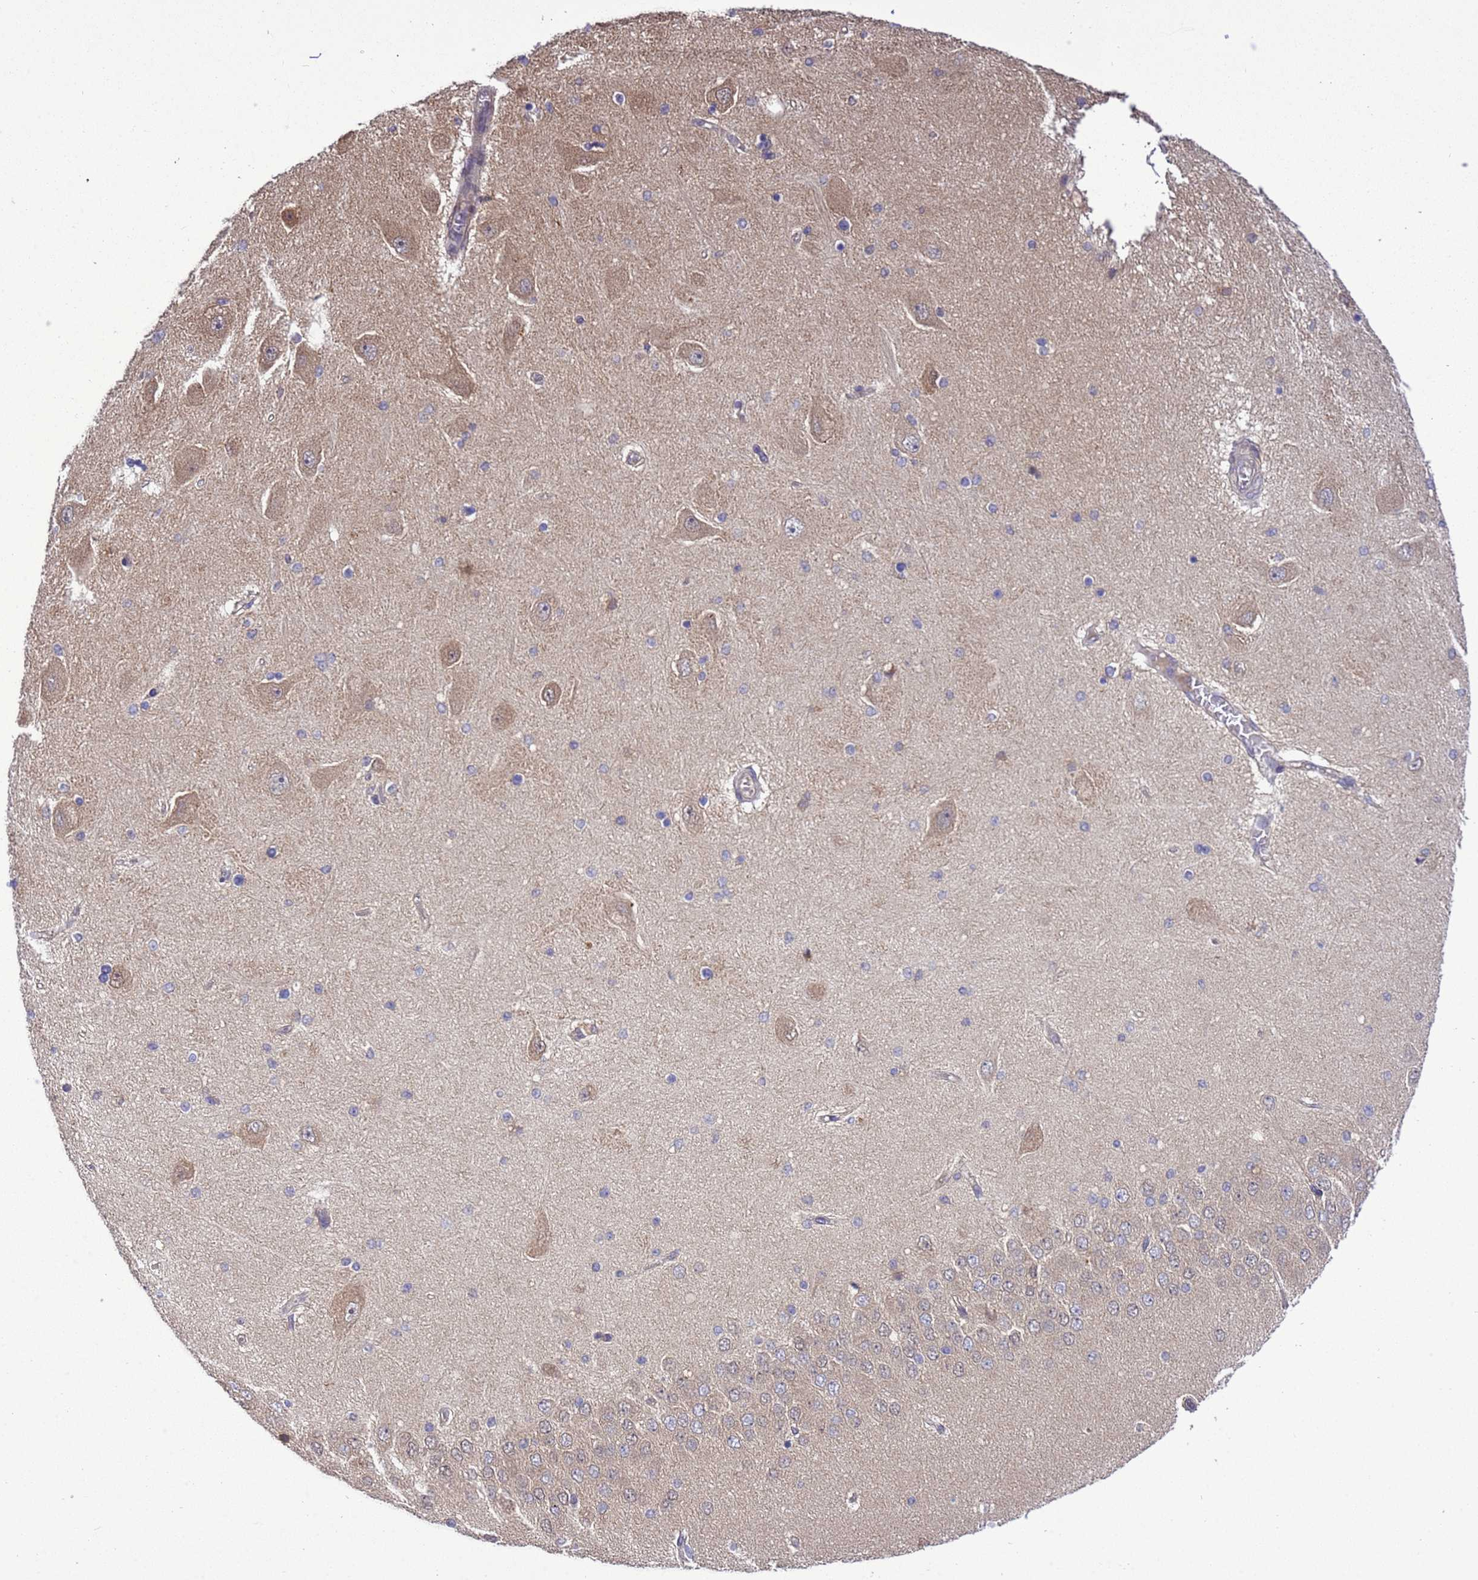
{"staining": {"intensity": "negative", "quantity": "none", "location": "none"}, "tissue": "hippocampus", "cell_type": "Glial cells", "image_type": "normal", "snomed": [{"axis": "morphology", "description": "Normal tissue, NOS"}, {"axis": "topography", "description": "Hippocampus"}], "caption": "This is a histopathology image of IHC staining of benign hippocampus, which shows no positivity in glial cells.", "gene": "ZFP69B", "patient": {"sex": "female", "age": 54}}